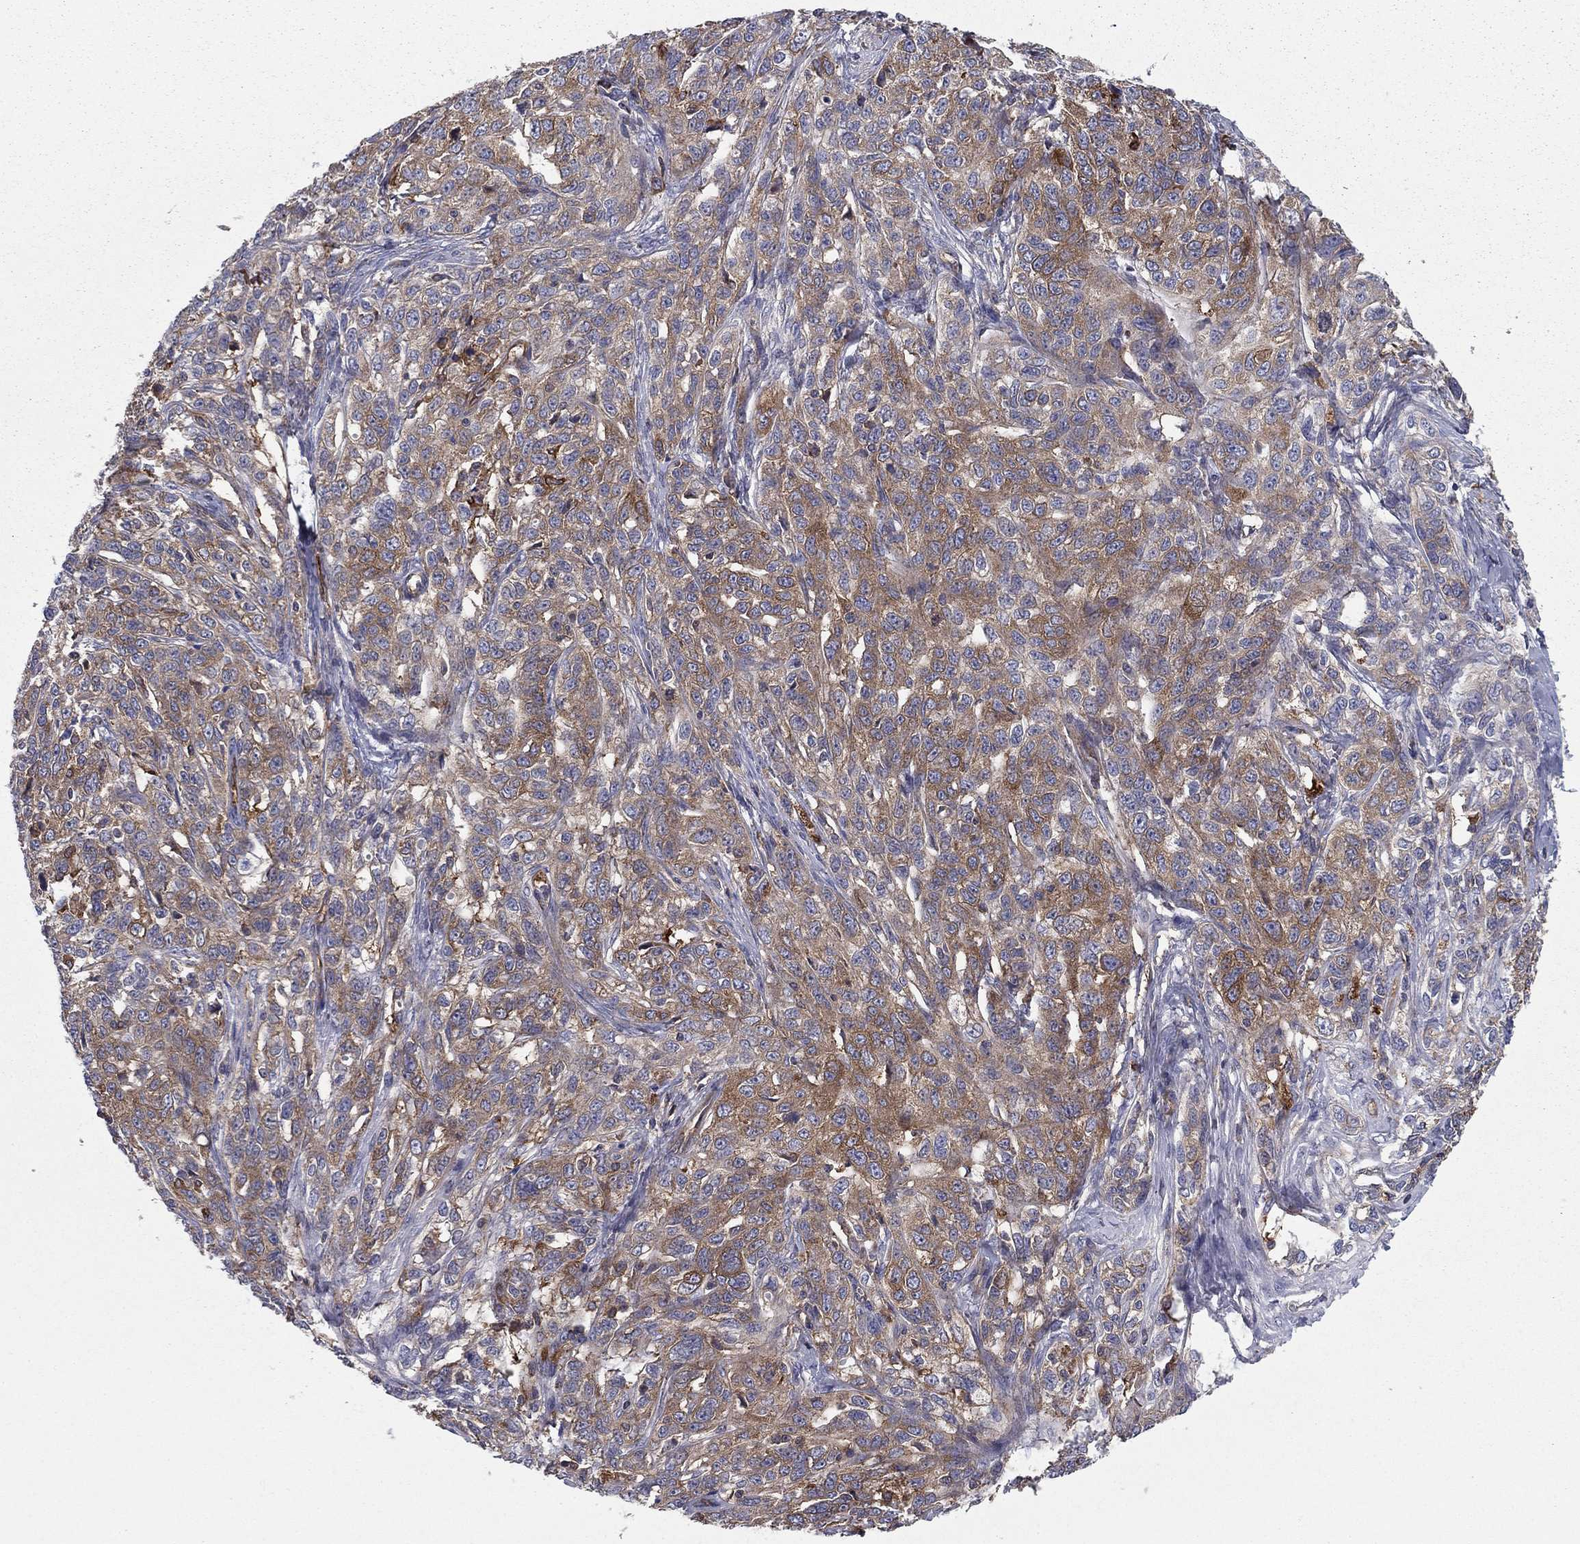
{"staining": {"intensity": "moderate", "quantity": ">75%", "location": "cytoplasmic/membranous"}, "tissue": "ovarian cancer", "cell_type": "Tumor cells", "image_type": "cancer", "snomed": [{"axis": "morphology", "description": "Cystadenocarcinoma, serous, NOS"}, {"axis": "topography", "description": "Ovary"}], "caption": "Moderate cytoplasmic/membranous protein staining is appreciated in approximately >75% of tumor cells in ovarian cancer (serous cystadenocarcinoma). (IHC, brightfield microscopy, high magnification).", "gene": "EHBP1L1", "patient": {"sex": "female", "age": 71}}